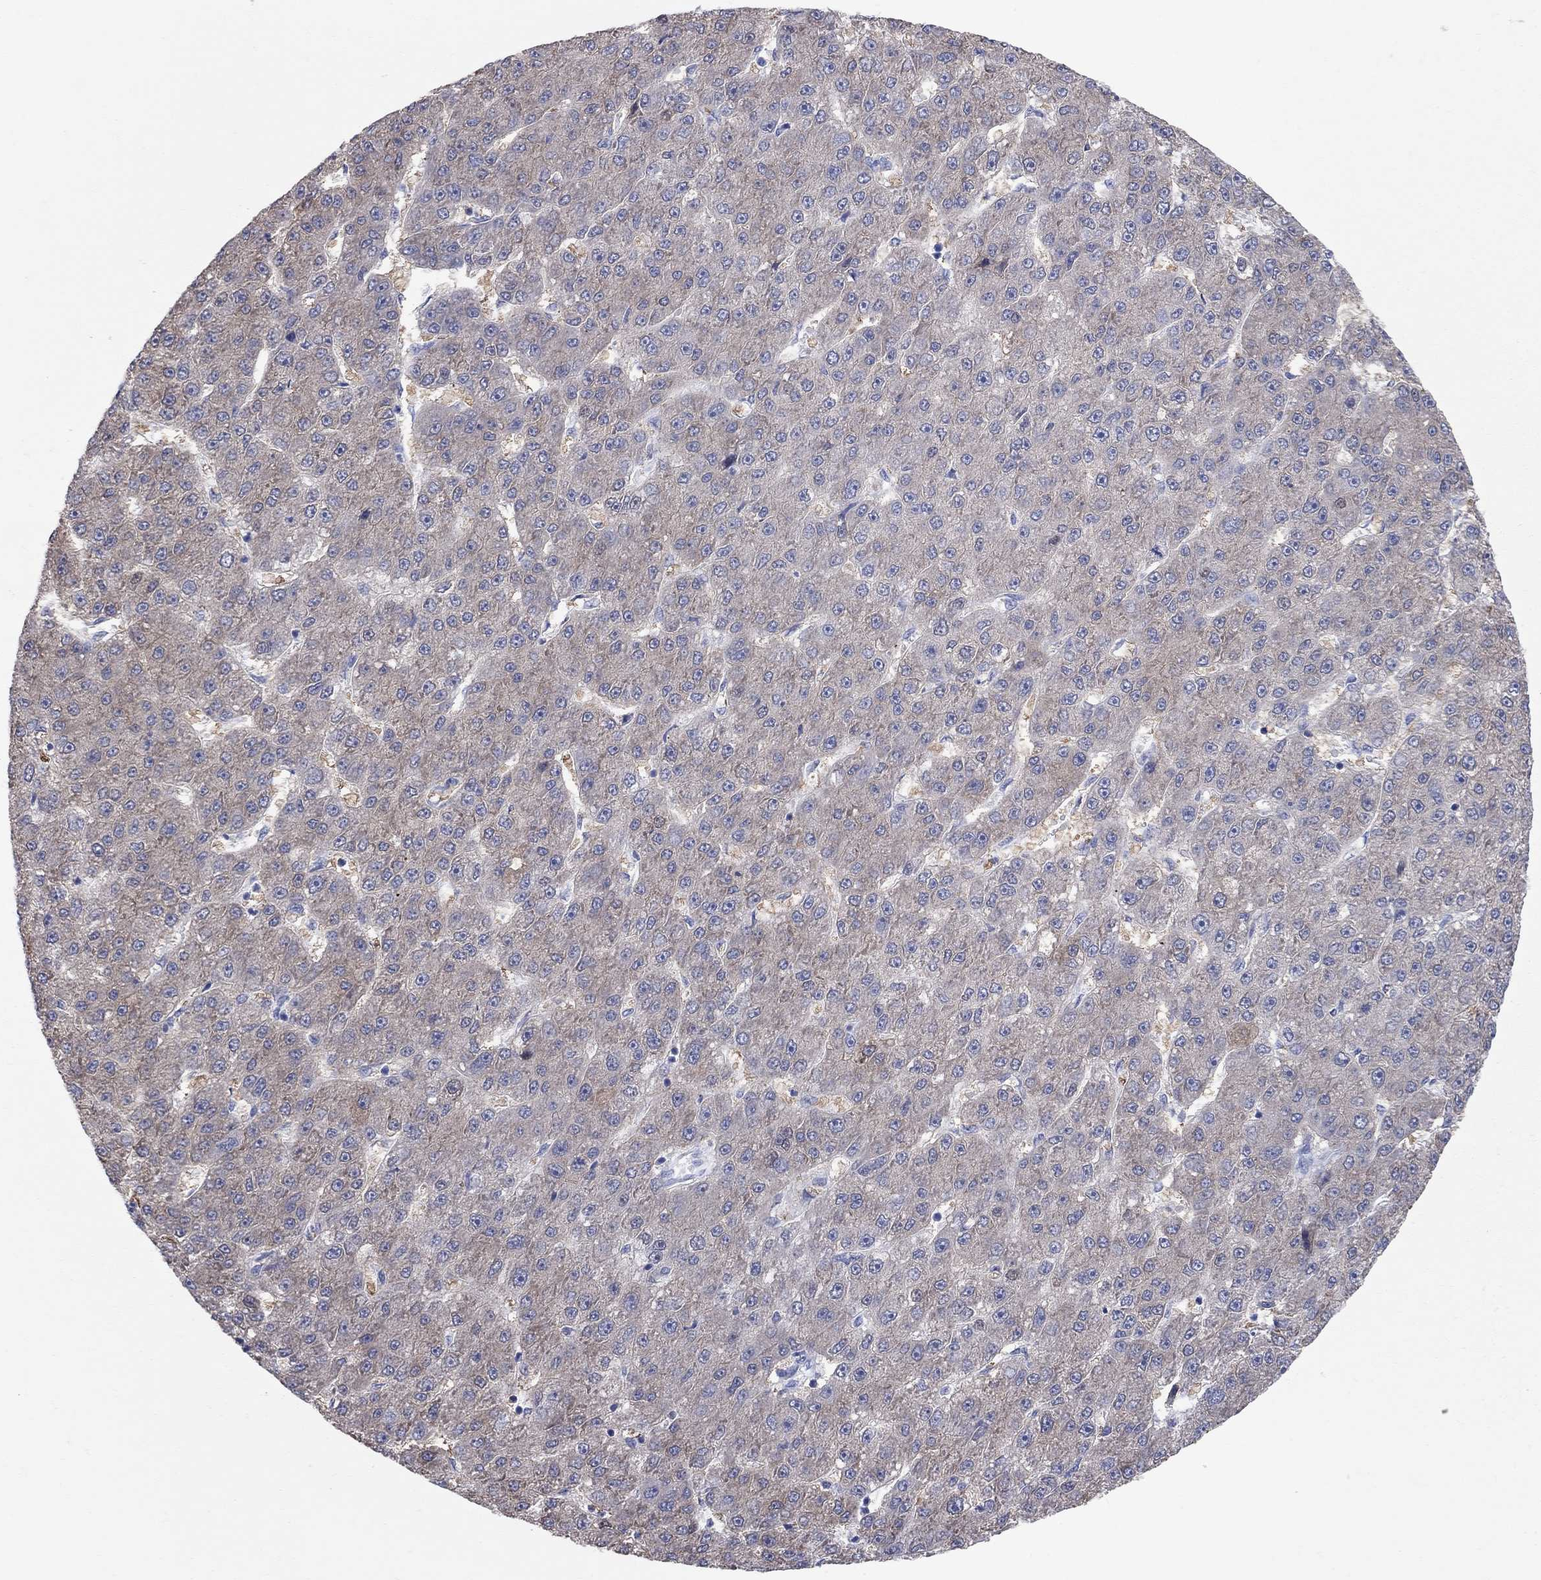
{"staining": {"intensity": "moderate", "quantity": "25%-75%", "location": "cytoplasmic/membranous"}, "tissue": "liver cancer", "cell_type": "Tumor cells", "image_type": "cancer", "snomed": [{"axis": "morphology", "description": "Carcinoma, Hepatocellular, NOS"}, {"axis": "topography", "description": "Liver"}], "caption": "Hepatocellular carcinoma (liver) stained with a protein marker exhibits moderate staining in tumor cells.", "gene": "AOX1", "patient": {"sex": "male", "age": 67}}